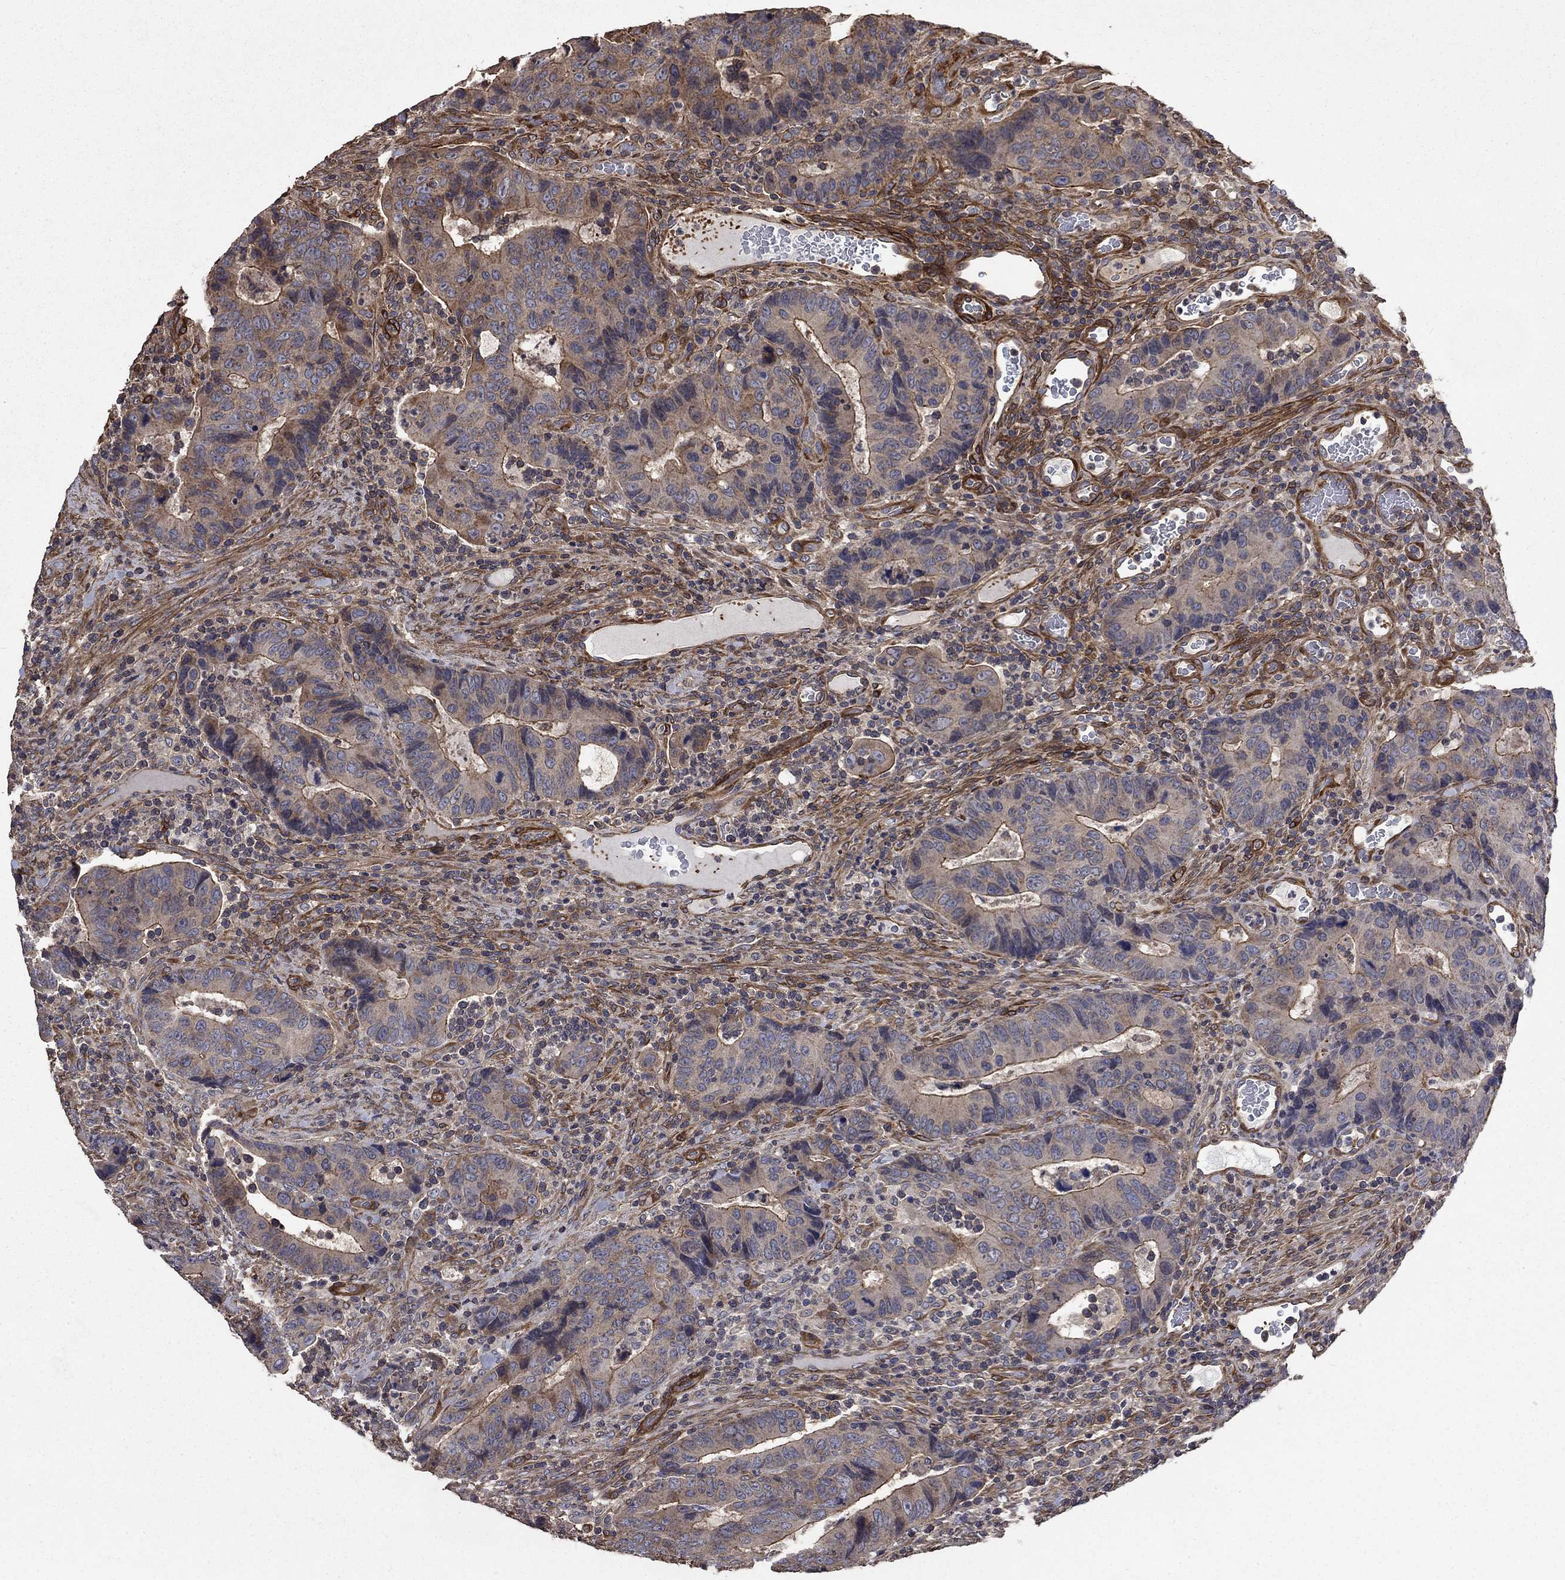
{"staining": {"intensity": "moderate", "quantity": "25%-75%", "location": "cytoplasmic/membranous"}, "tissue": "colorectal cancer", "cell_type": "Tumor cells", "image_type": "cancer", "snomed": [{"axis": "morphology", "description": "Adenocarcinoma, NOS"}, {"axis": "topography", "description": "Colon"}], "caption": "An immunohistochemistry (IHC) image of neoplastic tissue is shown. Protein staining in brown shows moderate cytoplasmic/membranous positivity in colorectal cancer (adenocarcinoma) within tumor cells. (brown staining indicates protein expression, while blue staining denotes nuclei).", "gene": "PDE3A", "patient": {"sex": "female", "age": 56}}